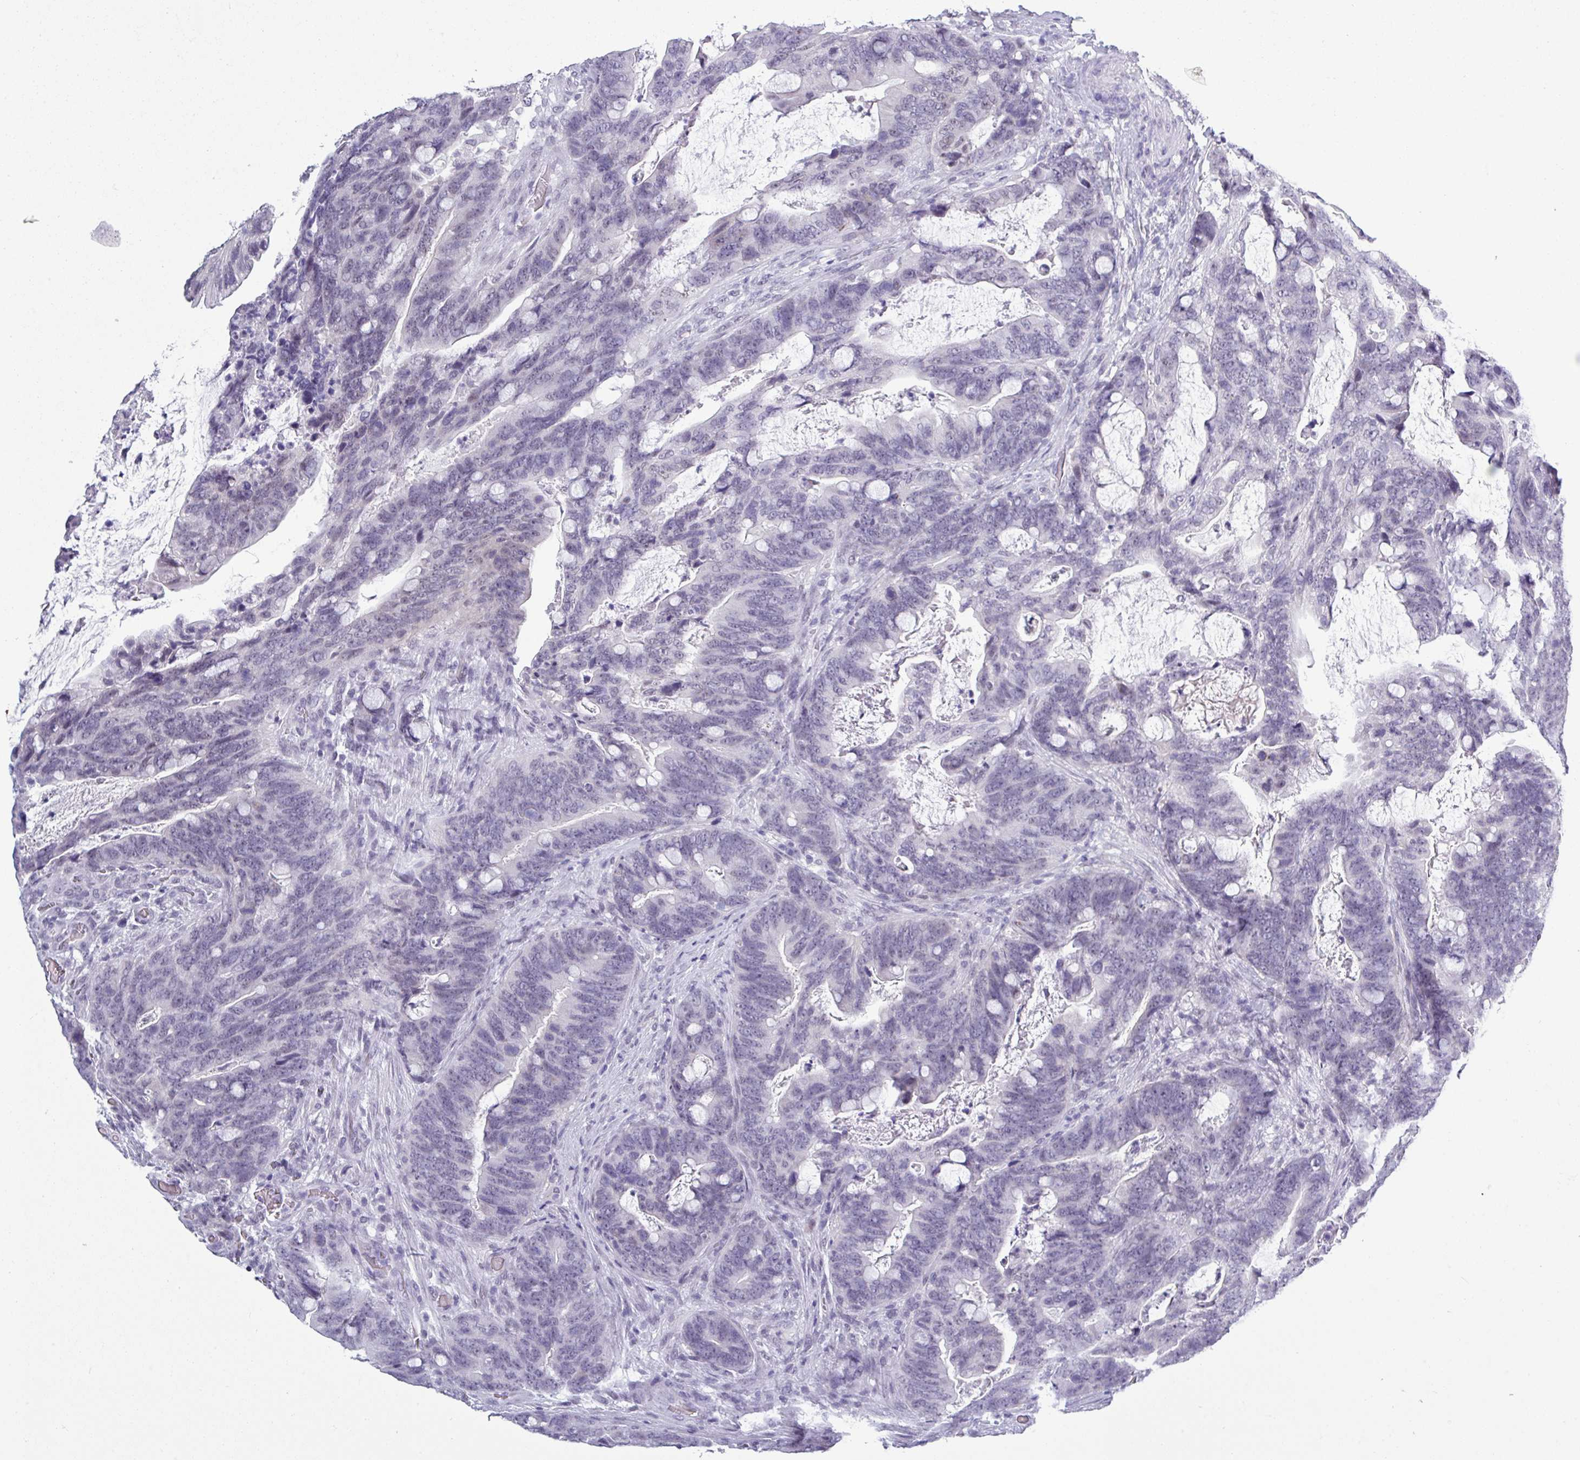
{"staining": {"intensity": "negative", "quantity": "none", "location": "none"}, "tissue": "colorectal cancer", "cell_type": "Tumor cells", "image_type": "cancer", "snomed": [{"axis": "morphology", "description": "Adenocarcinoma, NOS"}, {"axis": "topography", "description": "Colon"}], "caption": "Immunohistochemistry micrograph of human colorectal adenocarcinoma stained for a protein (brown), which reveals no staining in tumor cells. The staining was performed using DAB to visualize the protein expression in brown, while the nuclei were stained in blue with hematoxylin (Magnification: 20x).", "gene": "SRGAP1", "patient": {"sex": "female", "age": 82}}